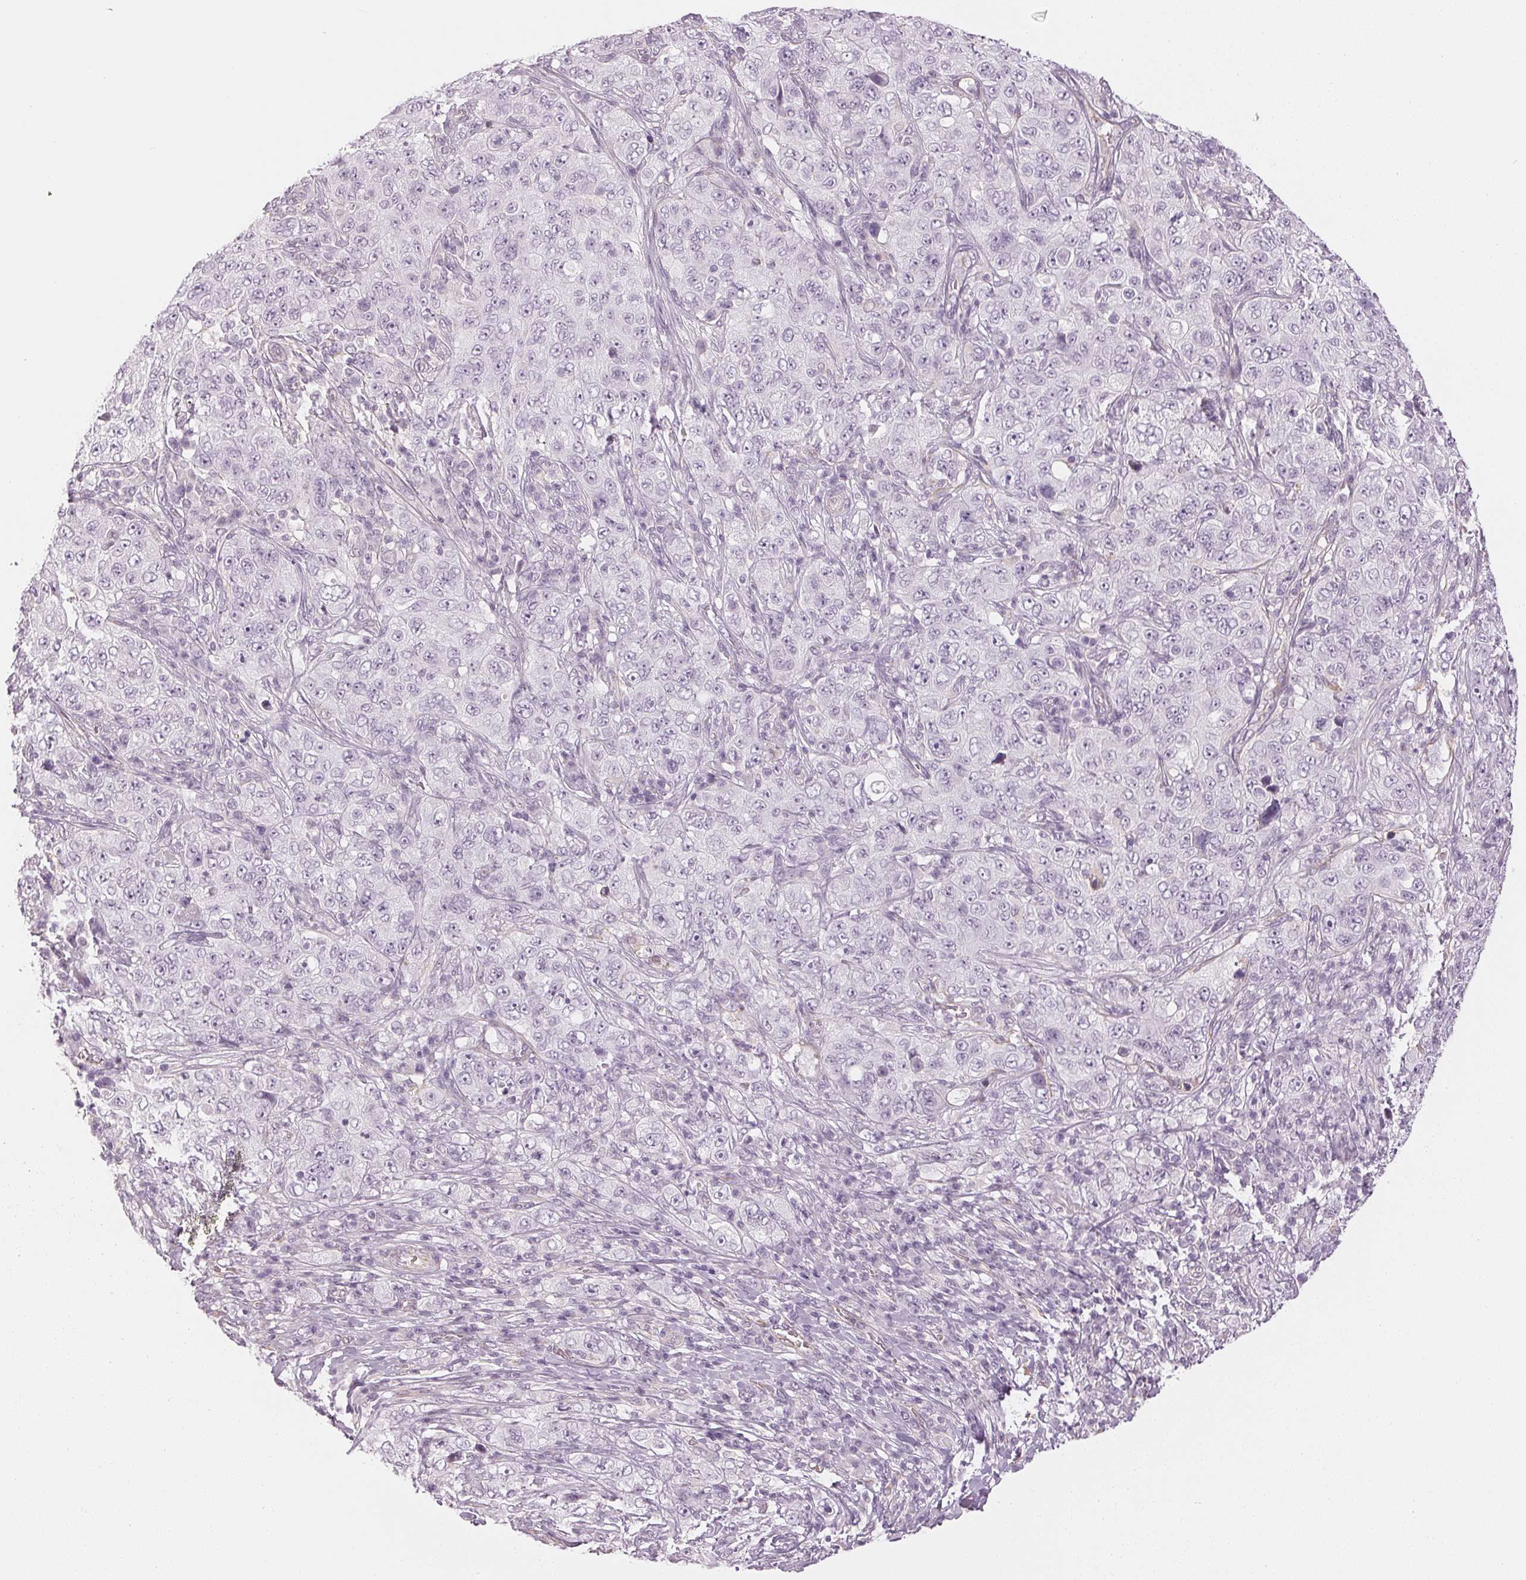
{"staining": {"intensity": "negative", "quantity": "none", "location": "none"}, "tissue": "pancreatic cancer", "cell_type": "Tumor cells", "image_type": "cancer", "snomed": [{"axis": "morphology", "description": "Adenocarcinoma, NOS"}, {"axis": "topography", "description": "Pancreas"}], "caption": "Protein analysis of pancreatic adenocarcinoma shows no significant positivity in tumor cells.", "gene": "APLP1", "patient": {"sex": "male", "age": 68}}